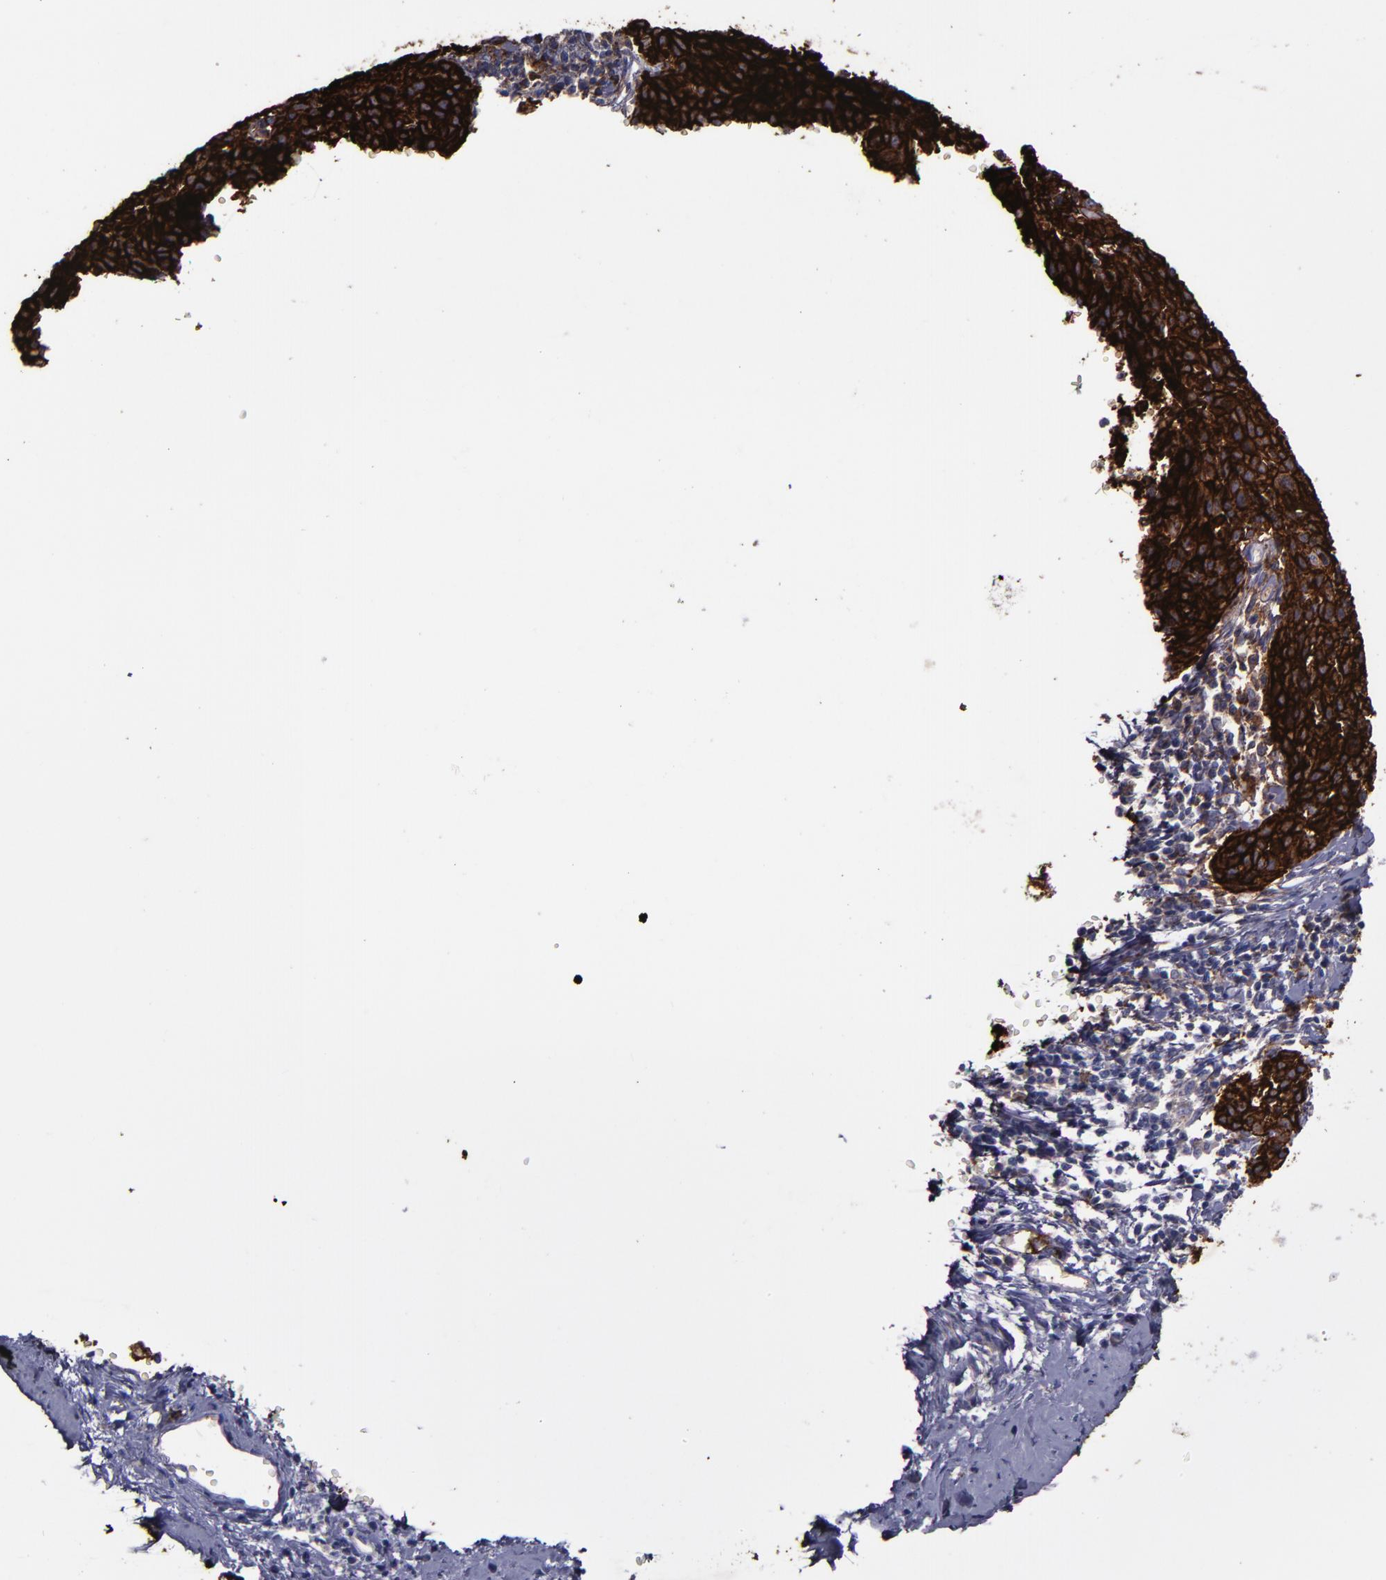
{"staining": {"intensity": "strong", "quantity": ">75%", "location": "cytoplasmic/membranous"}, "tissue": "cervical cancer", "cell_type": "Tumor cells", "image_type": "cancer", "snomed": [{"axis": "morphology", "description": "Squamous cell carcinoma, NOS"}, {"axis": "topography", "description": "Cervix"}], "caption": "Cervical squamous cell carcinoma was stained to show a protein in brown. There is high levels of strong cytoplasmic/membranous staining in about >75% of tumor cells.", "gene": "MFGE8", "patient": {"sex": "female", "age": 38}}